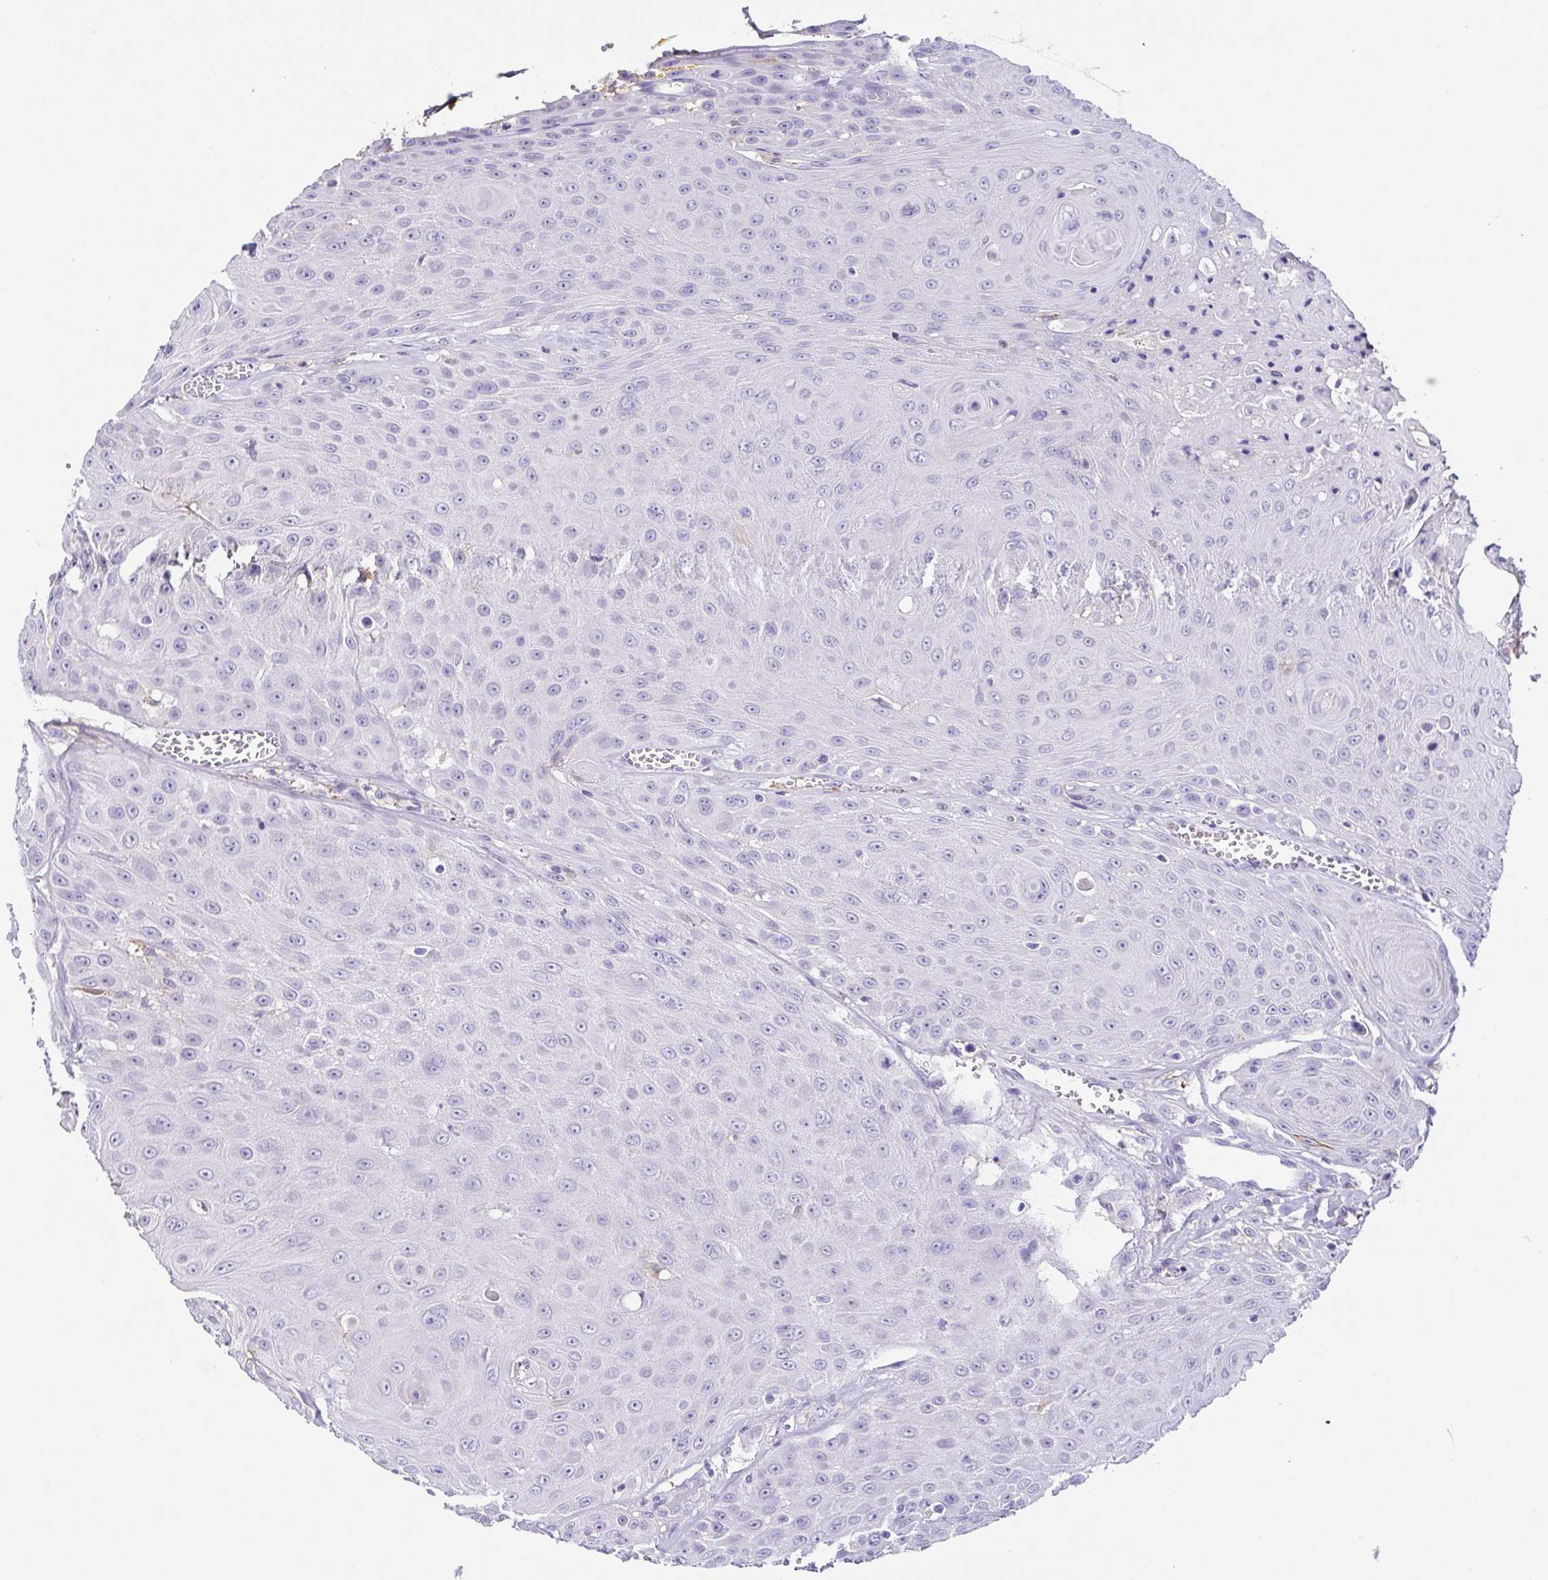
{"staining": {"intensity": "negative", "quantity": "none", "location": "none"}, "tissue": "head and neck cancer", "cell_type": "Tumor cells", "image_type": "cancer", "snomed": [{"axis": "morphology", "description": "Squamous cell carcinoma, NOS"}, {"axis": "topography", "description": "Oral tissue"}, {"axis": "topography", "description": "Head-Neck"}], "caption": "An immunohistochemistry histopathology image of head and neck squamous cell carcinoma is shown. There is no staining in tumor cells of head and neck squamous cell carcinoma.", "gene": "ANXA10", "patient": {"sex": "male", "age": 81}}